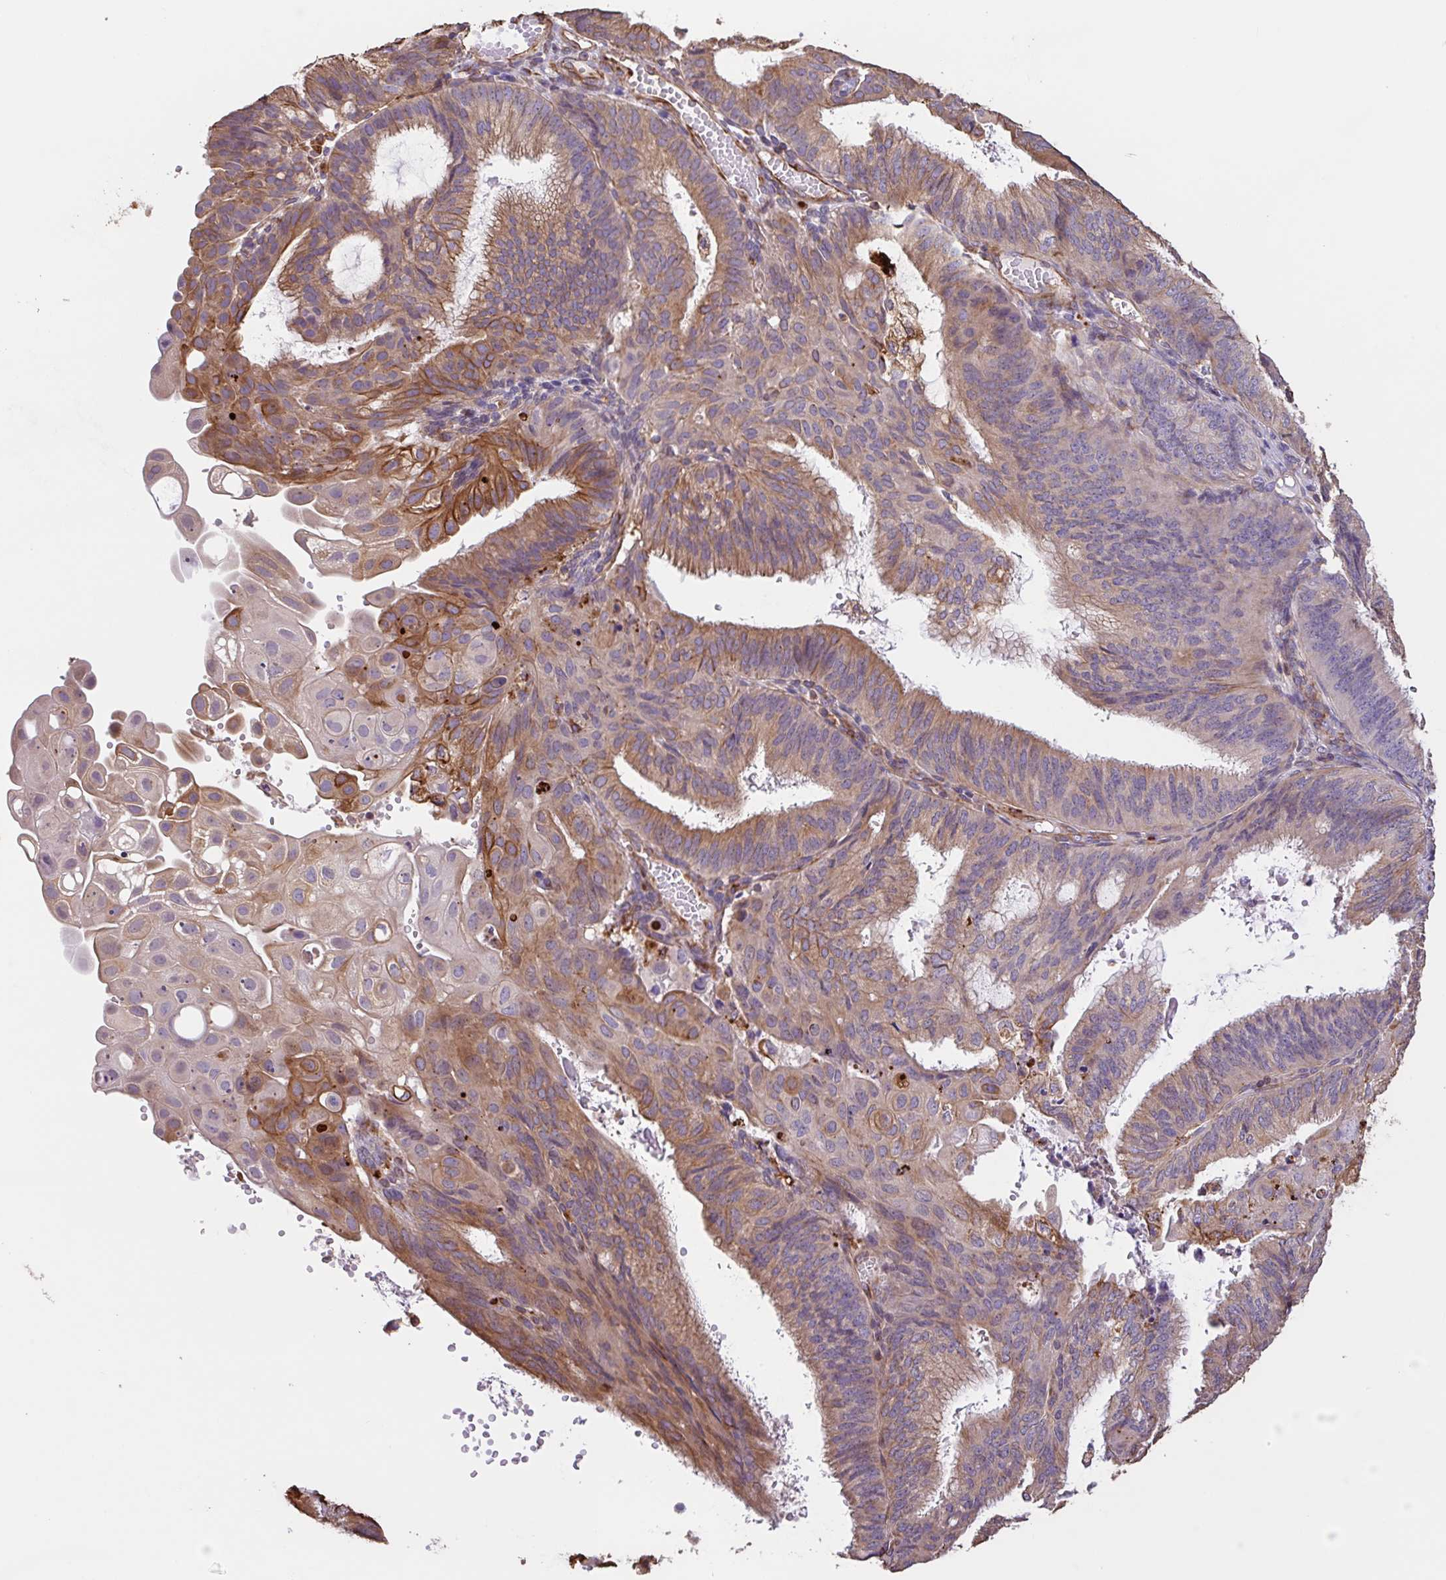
{"staining": {"intensity": "moderate", "quantity": ">75%", "location": "cytoplasmic/membranous"}, "tissue": "endometrial cancer", "cell_type": "Tumor cells", "image_type": "cancer", "snomed": [{"axis": "morphology", "description": "Adenocarcinoma, NOS"}, {"axis": "topography", "description": "Endometrium"}], "caption": "Adenocarcinoma (endometrial) stained for a protein (brown) demonstrates moderate cytoplasmic/membranous positive expression in approximately >75% of tumor cells.", "gene": "ZNF790", "patient": {"sex": "female", "age": 49}}